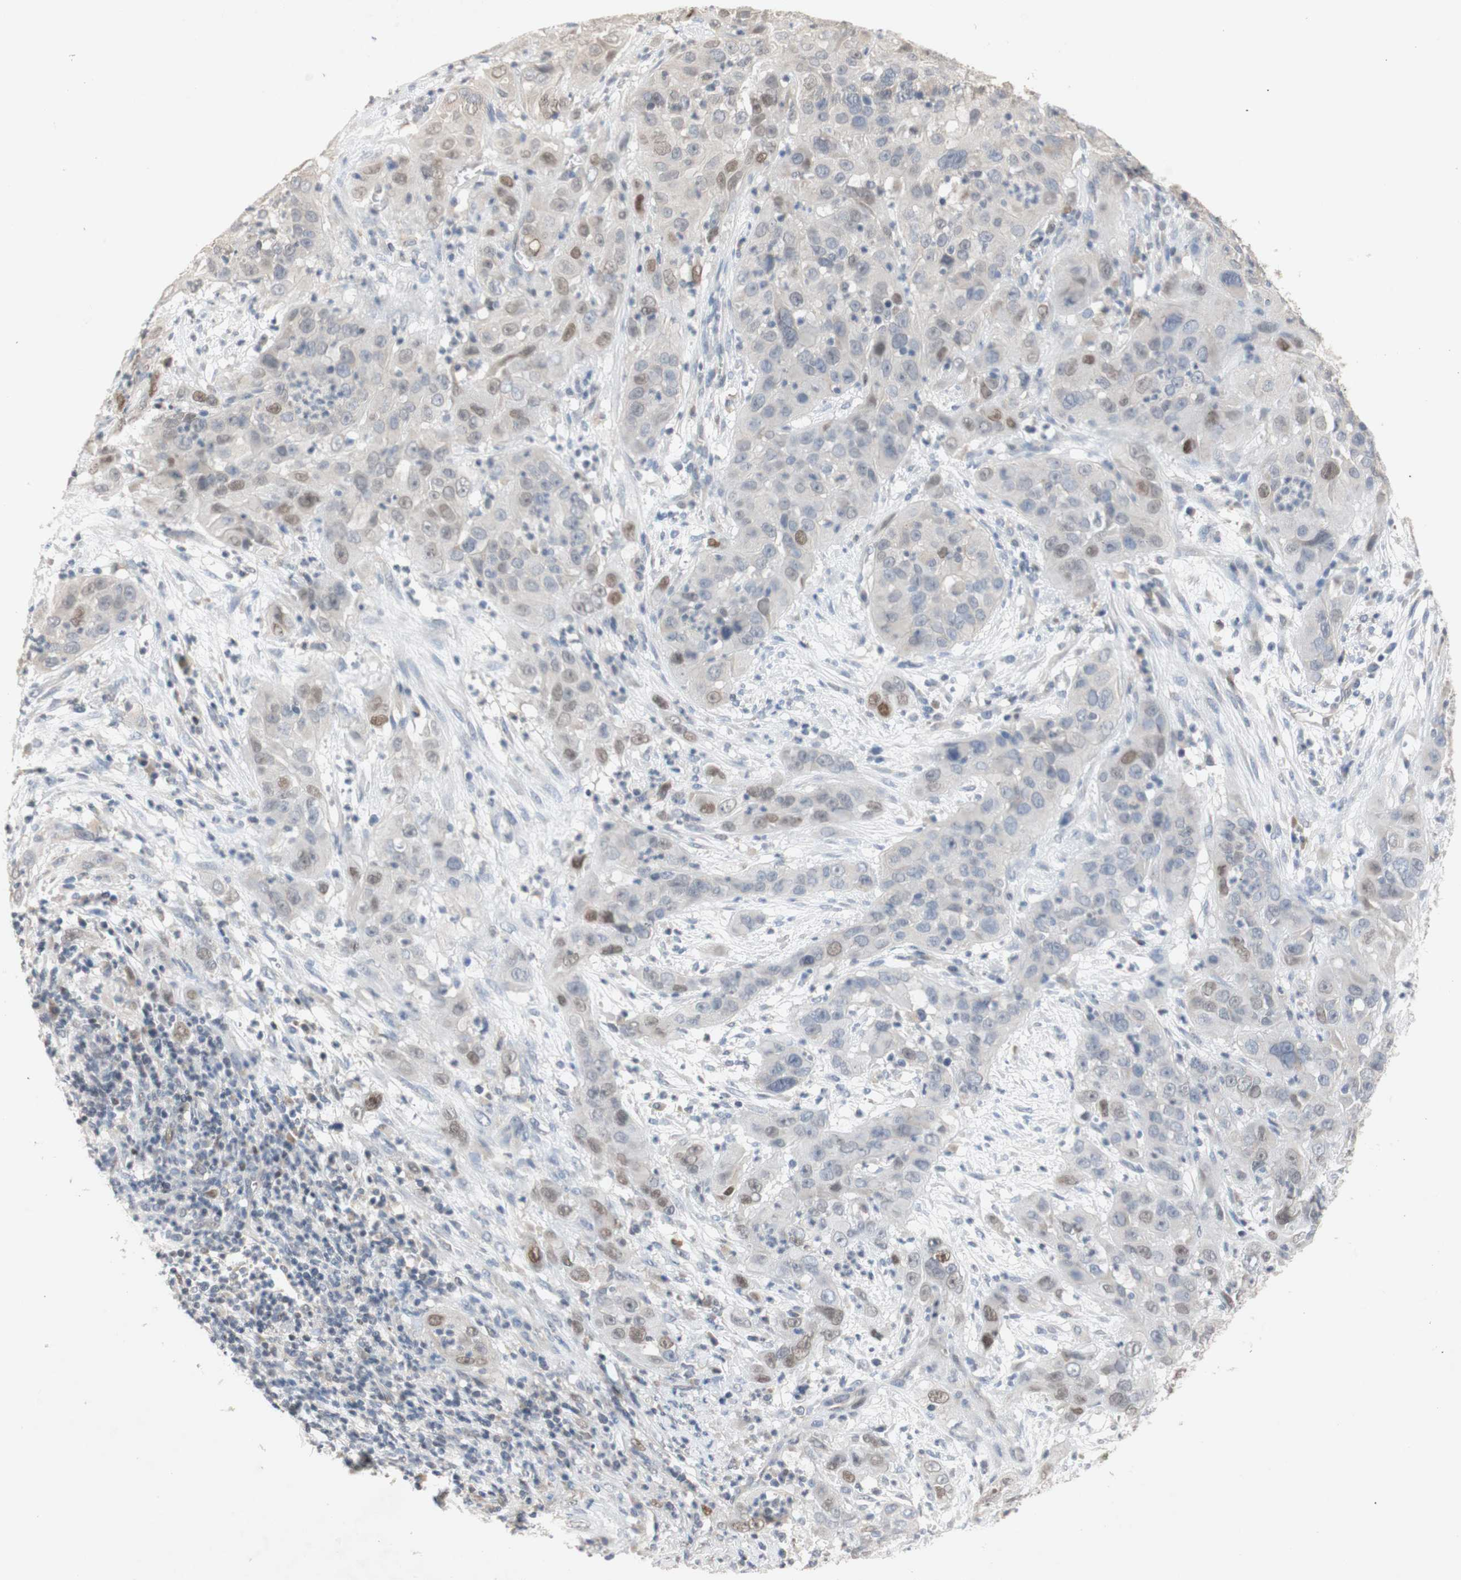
{"staining": {"intensity": "moderate", "quantity": "<25%", "location": "nuclear"}, "tissue": "cervical cancer", "cell_type": "Tumor cells", "image_type": "cancer", "snomed": [{"axis": "morphology", "description": "Squamous cell carcinoma, NOS"}, {"axis": "topography", "description": "Cervix"}], "caption": "A brown stain highlights moderate nuclear staining of a protein in squamous cell carcinoma (cervical) tumor cells.", "gene": "FOSB", "patient": {"sex": "female", "age": 32}}